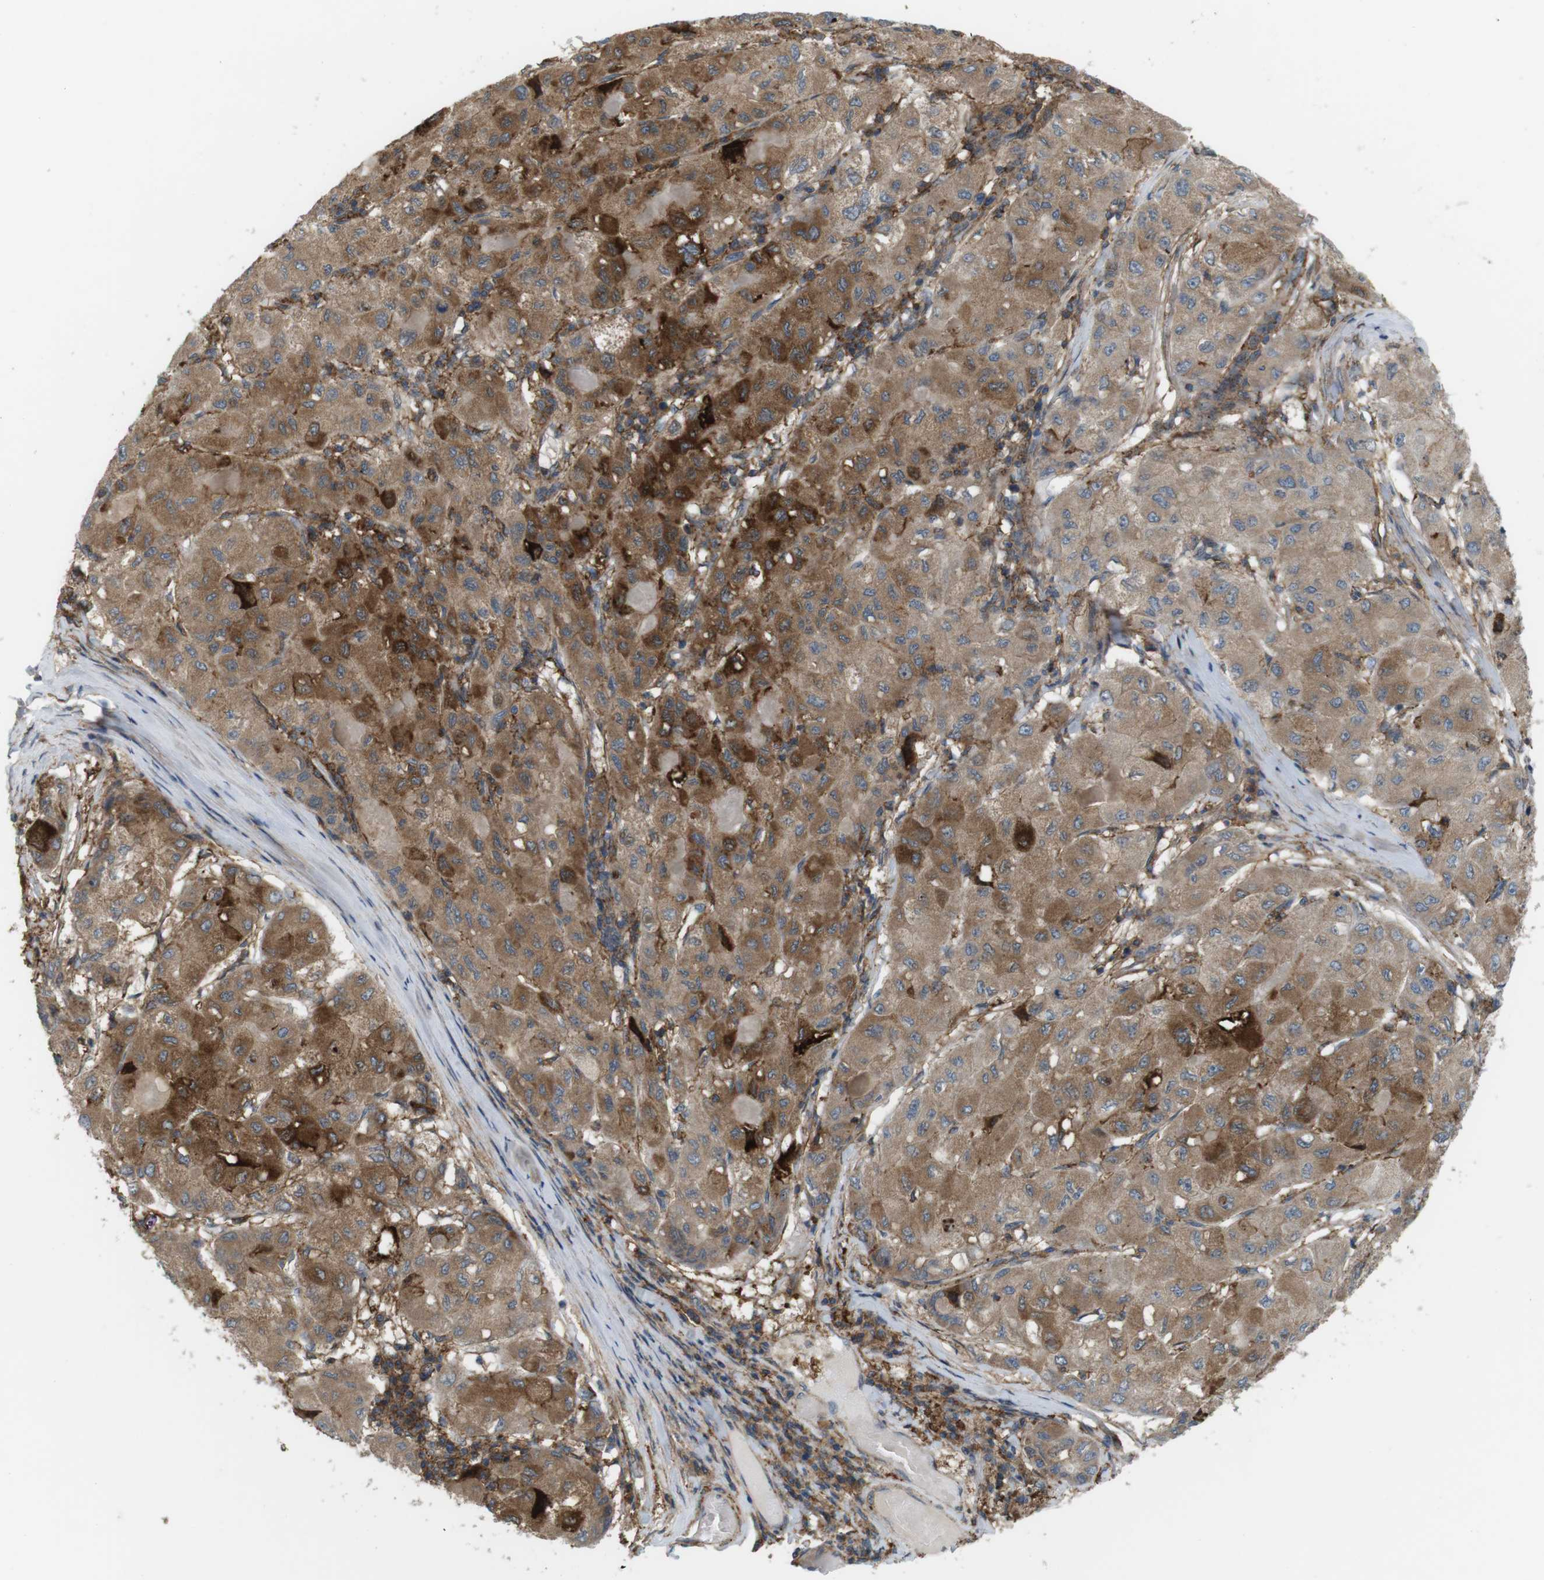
{"staining": {"intensity": "moderate", "quantity": ">75%", "location": "cytoplasmic/membranous,nuclear"}, "tissue": "liver cancer", "cell_type": "Tumor cells", "image_type": "cancer", "snomed": [{"axis": "morphology", "description": "Carcinoma, Hepatocellular, NOS"}, {"axis": "topography", "description": "Liver"}], "caption": "An image of human liver cancer stained for a protein reveals moderate cytoplasmic/membranous and nuclear brown staining in tumor cells.", "gene": "DDAH2", "patient": {"sex": "male", "age": 80}}